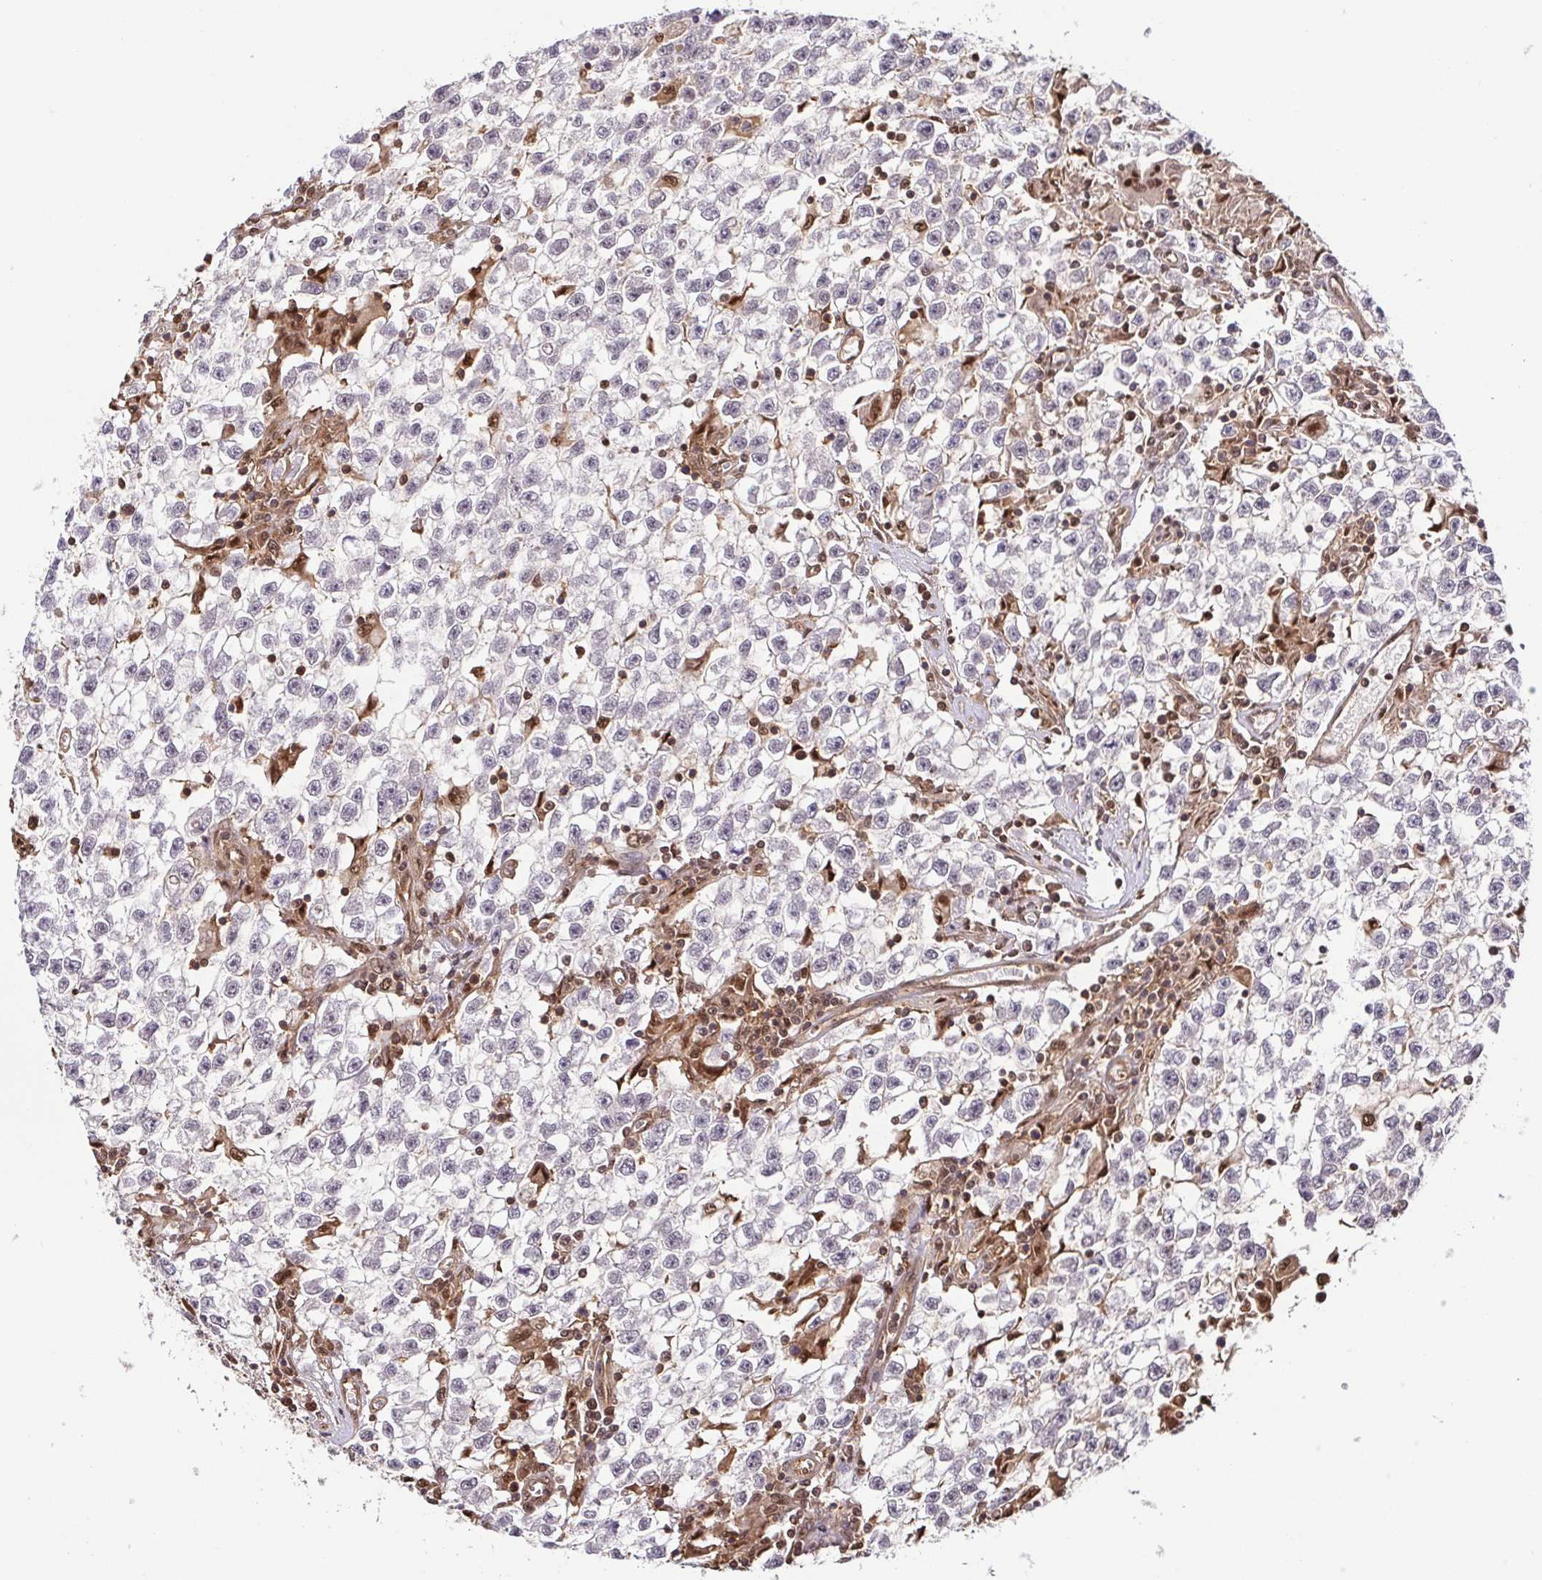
{"staining": {"intensity": "negative", "quantity": "none", "location": "none"}, "tissue": "testis cancer", "cell_type": "Tumor cells", "image_type": "cancer", "snomed": [{"axis": "morphology", "description": "Seminoma, NOS"}, {"axis": "topography", "description": "Testis"}], "caption": "An IHC image of testis seminoma is shown. There is no staining in tumor cells of testis seminoma. (Stains: DAB immunohistochemistry with hematoxylin counter stain, Microscopy: brightfield microscopy at high magnification).", "gene": "PSMB9", "patient": {"sex": "male", "age": 31}}